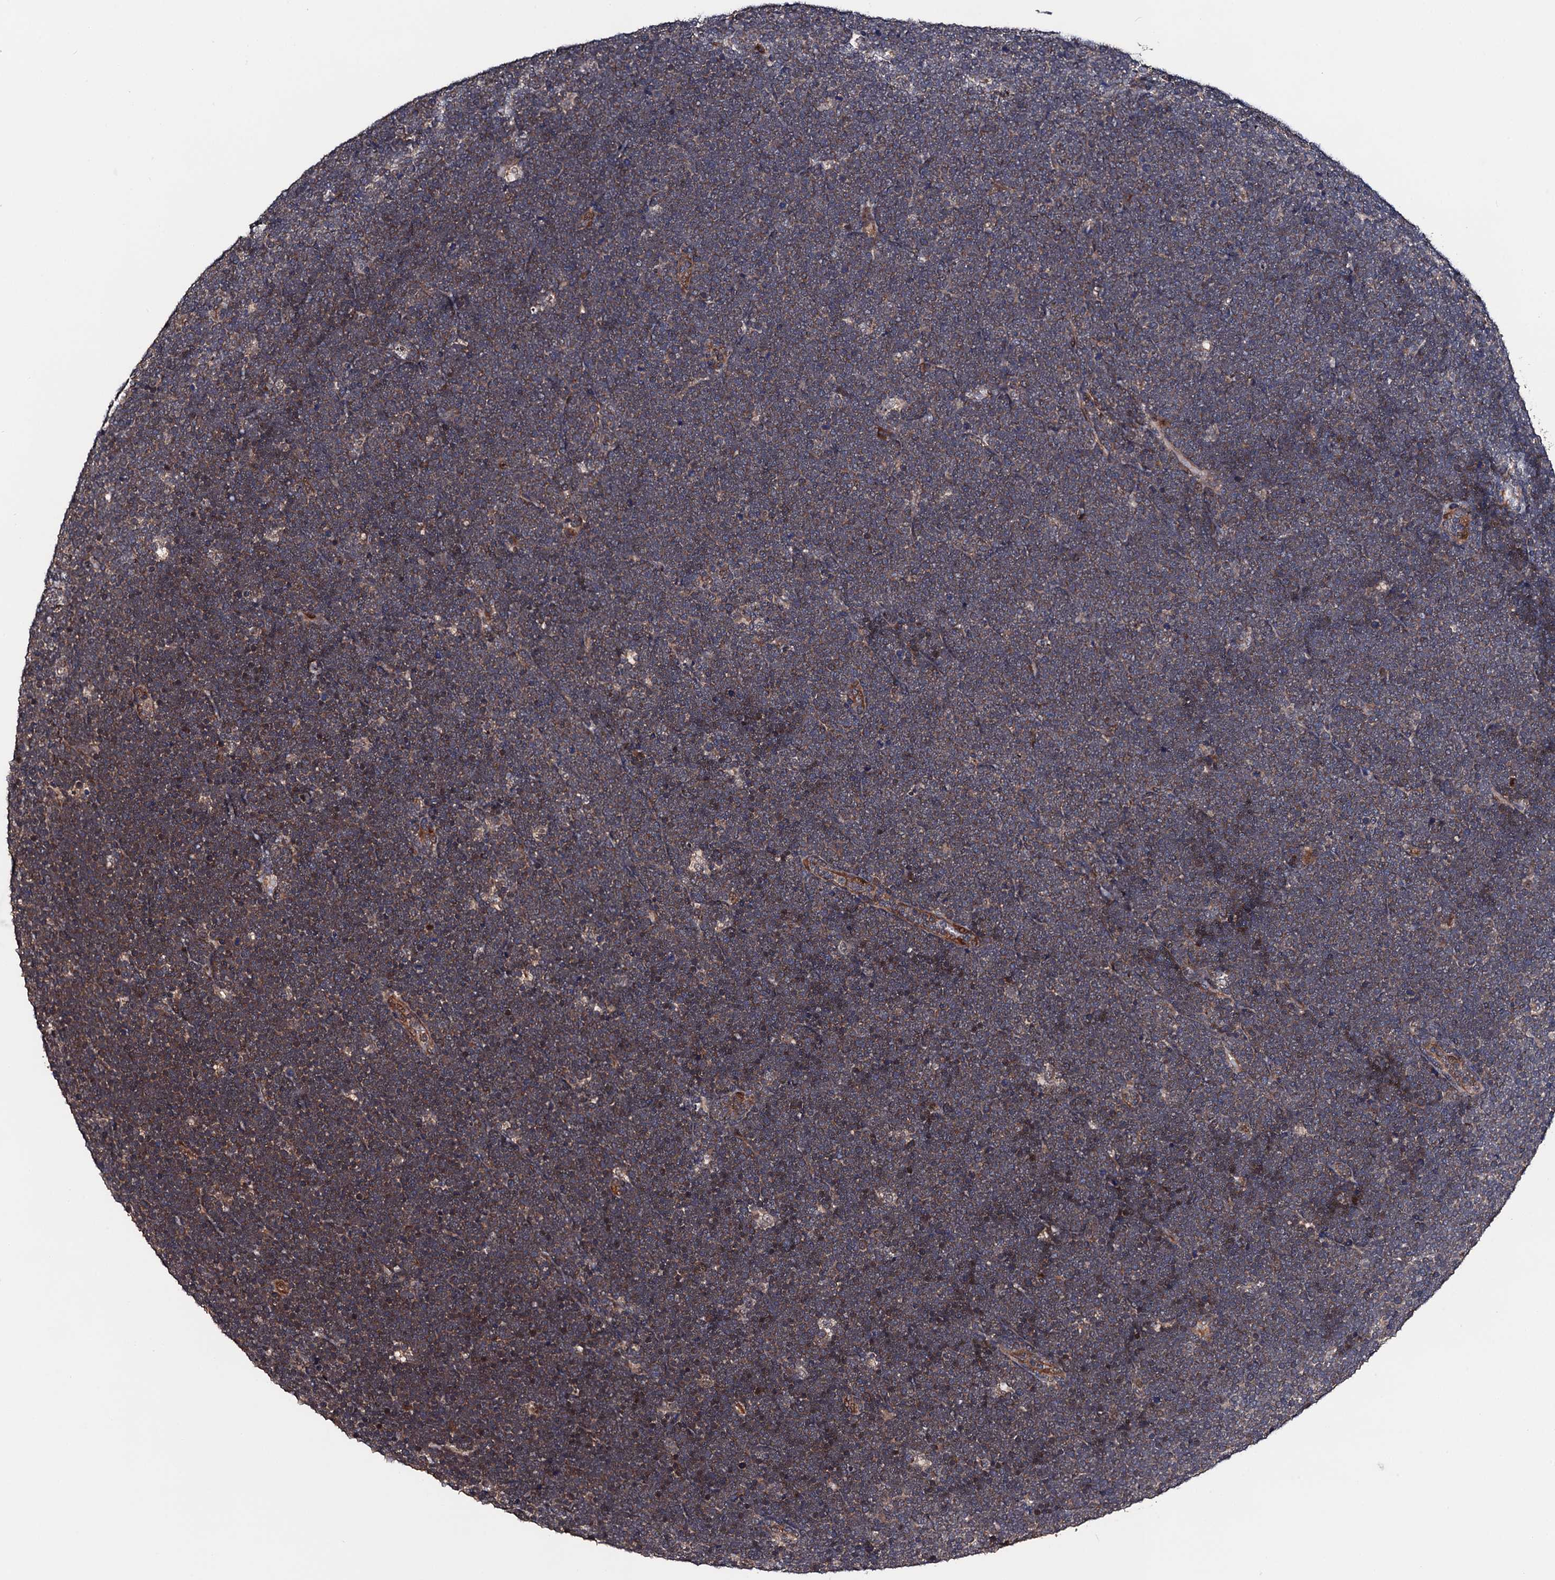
{"staining": {"intensity": "moderate", "quantity": ">75%", "location": "cytoplasmic/membranous"}, "tissue": "lymphoma", "cell_type": "Tumor cells", "image_type": "cancer", "snomed": [{"axis": "morphology", "description": "Malignant lymphoma, non-Hodgkin's type, High grade"}, {"axis": "topography", "description": "Lymph node"}], "caption": "A high-resolution image shows immunohistochemistry staining of high-grade malignant lymphoma, non-Hodgkin's type, which demonstrates moderate cytoplasmic/membranous expression in about >75% of tumor cells. The protein of interest is stained brown, and the nuclei are stained in blue (DAB IHC with brightfield microscopy, high magnification).", "gene": "NAA16", "patient": {"sex": "male", "age": 13}}